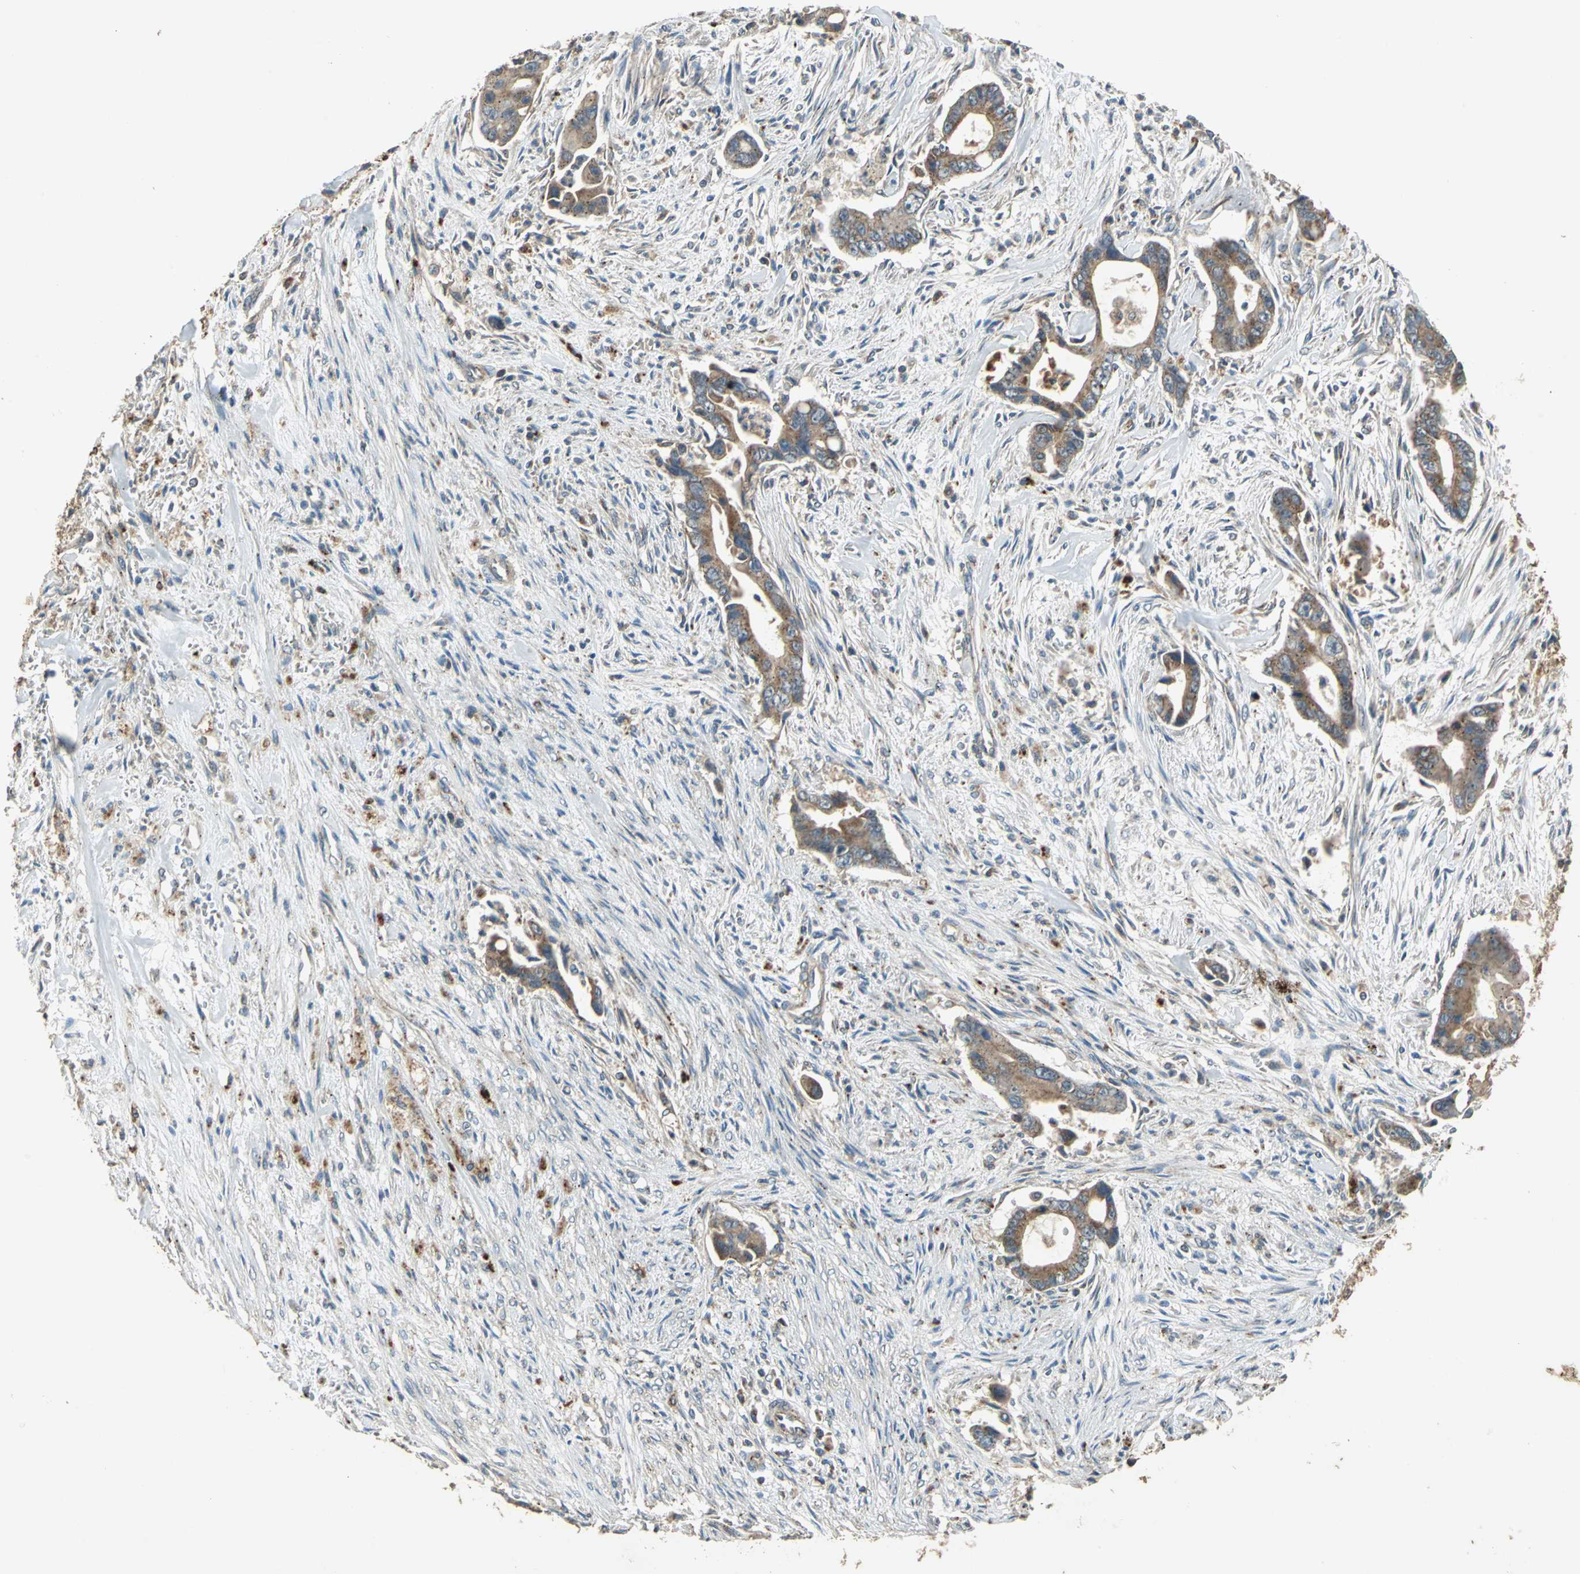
{"staining": {"intensity": "moderate", "quantity": ">75%", "location": "cytoplasmic/membranous"}, "tissue": "liver cancer", "cell_type": "Tumor cells", "image_type": "cancer", "snomed": [{"axis": "morphology", "description": "Cholangiocarcinoma"}, {"axis": "topography", "description": "Liver"}], "caption": "A high-resolution photomicrograph shows immunohistochemistry (IHC) staining of liver cholangiocarcinoma, which reveals moderate cytoplasmic/membranous positivity in about >75% of tumor cells.", "gene": "POLRMT", "patient": {"sex": "female", "age": 55}}